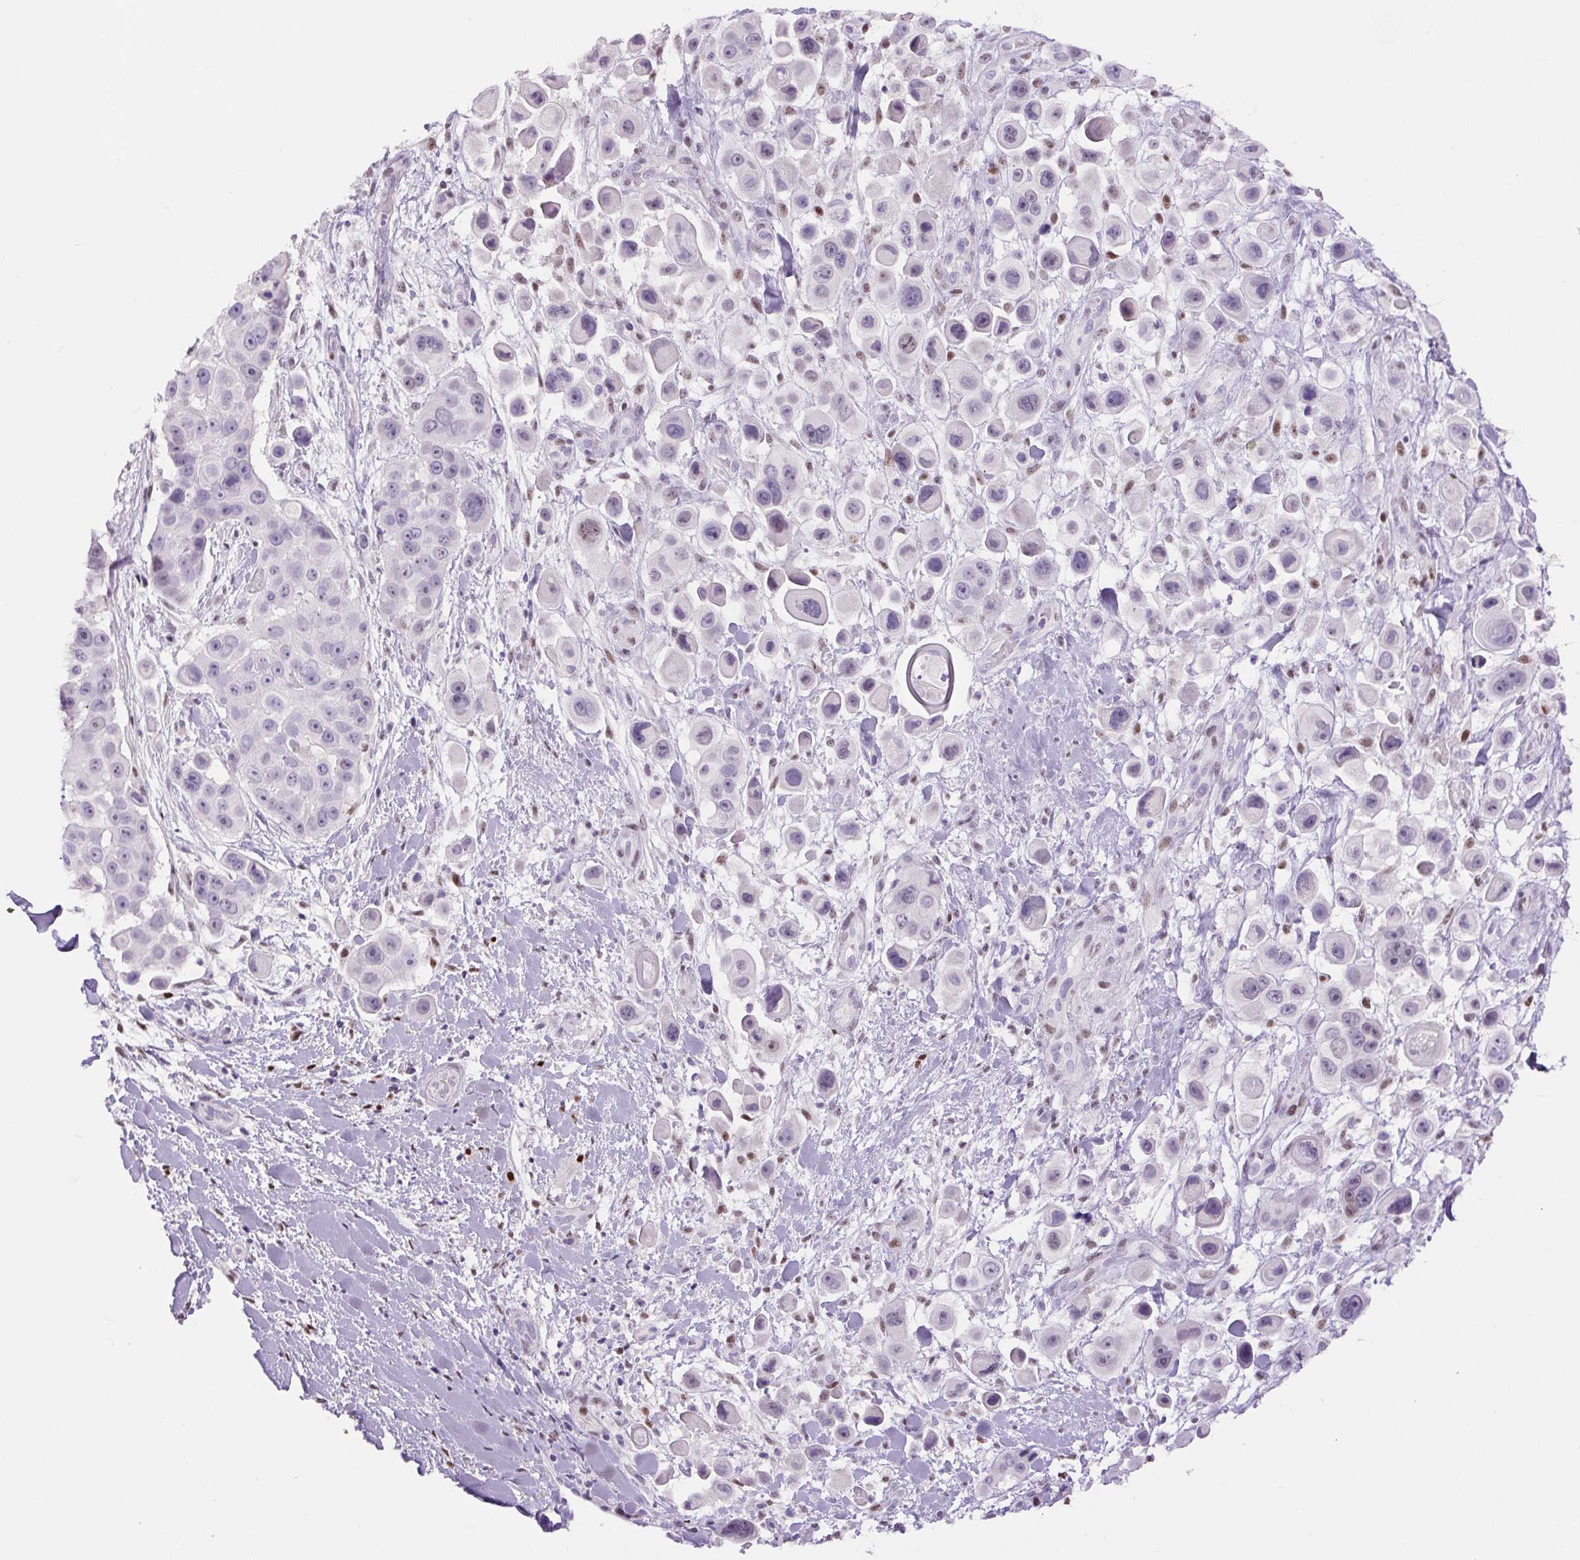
{"staining": {"intensity": "weak", "quantity": "25%-75%", "location": "nuclear"}, "tissue": "skin cancer", "cell_type": "Tumor cells", "image_type": "cancer", "snomed": [{"axis": "morphology", "description": "Squamous cell carcinoma, NOS"}, {"axis": "topography", "description": "Skin"}], "caption": "Immunohistochemistry micrograph of human skin cancer stained for a protein (brown), which displays low levels of weak nuclear positivity in about 25%-75% of tumor cells.", "gene": "SIX1", "patient": {"sex": "male", "age": 67}}